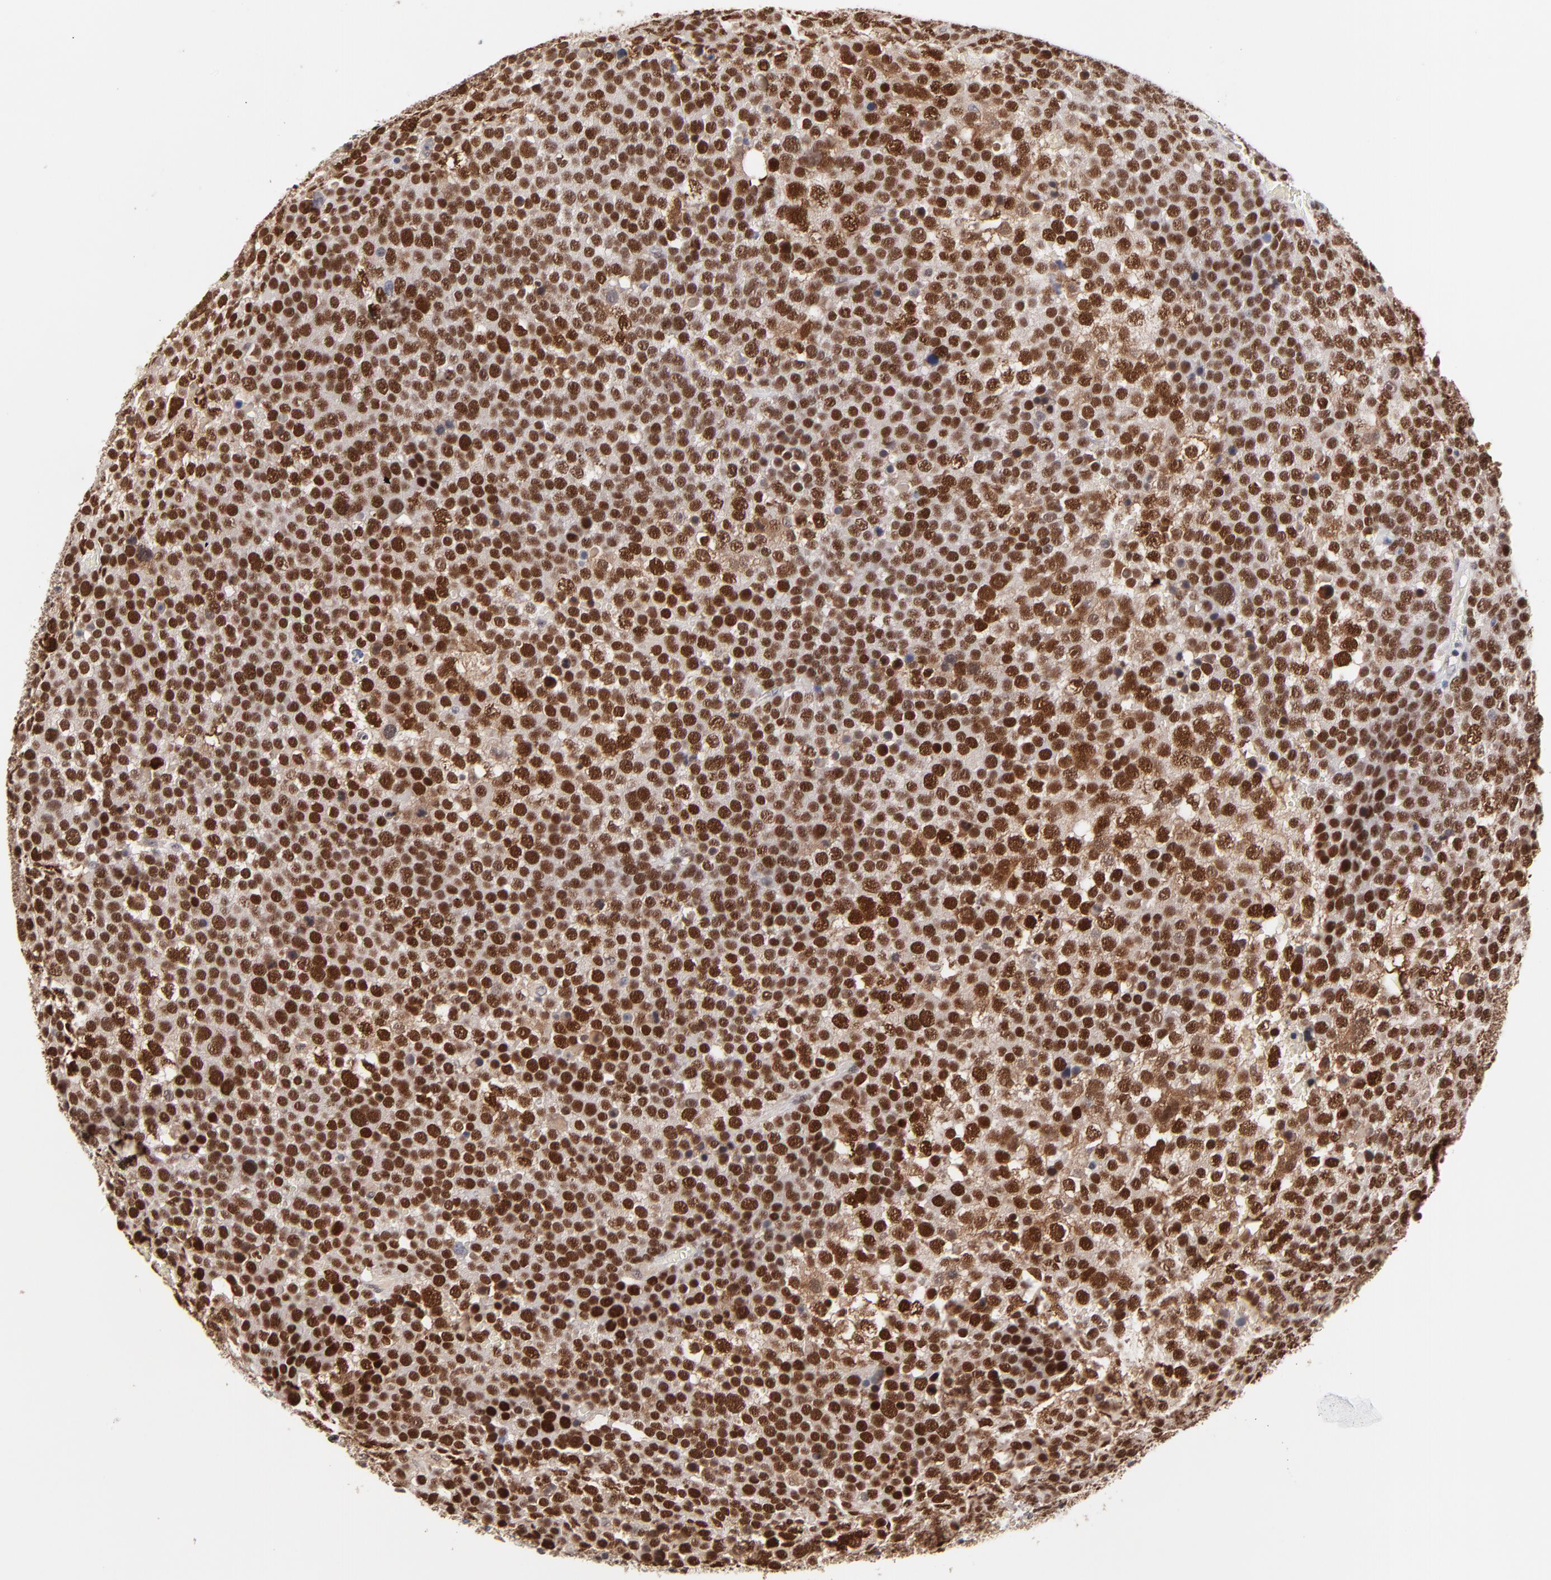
{"staining": {"intensity": "strong", "quantity": ">75%", "location": "nuclear"}, "tissue": "testis cancer", "cell_type": "Tumor cells", "image_type": "cancer", "snomed": [{"axis": "morphology", "description": "Seminoma, NOS"}, {"axis": "topography", "description": "Testis"}], "caption": "Testis cancer tissue displays strong nuclear staining in about >75% of tumor cells, visualized by immunohistochemistry.", "gene": "OGFOD1", "patient": {"sex": "male", "age": 71}}